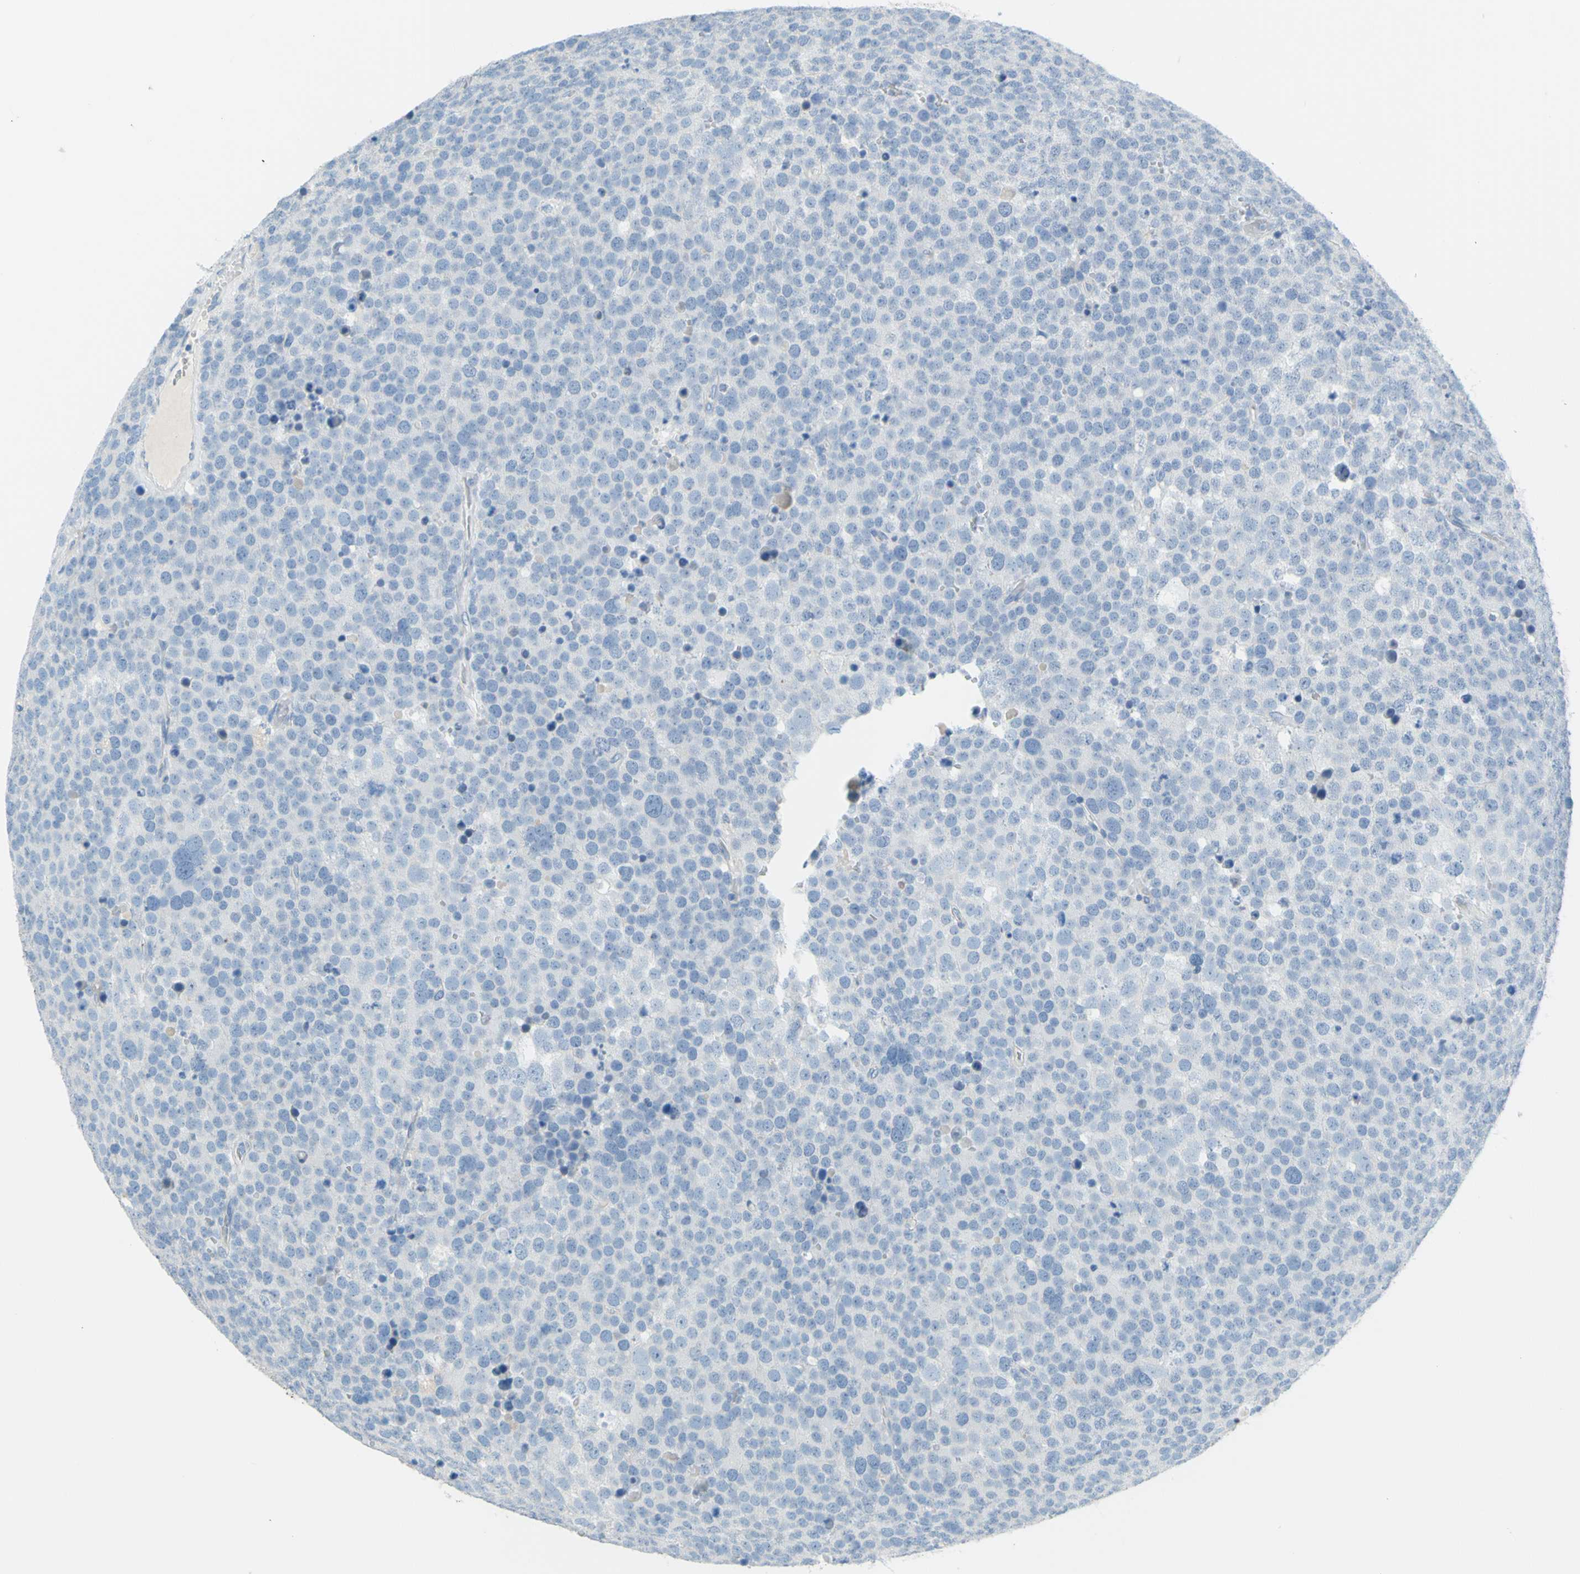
{"staining": {"intensity": "negative", "quantity": "none", "location": "none"}, "tissue": "testis cancer", "cell_type": "Tumor cells", "image_type": "cancer", "snomed": [{"axis": "morphology", "description": "Seminoma, NOS"}, {"axis": "topography", "description": "Testis"}], "caption": "This is a image of immunohistochemistry staining of seminoma (testis), which shows no positivity in tumor cells.", "gene": "SLC1A2", "patient": {"sex": "male", "age": 71}}